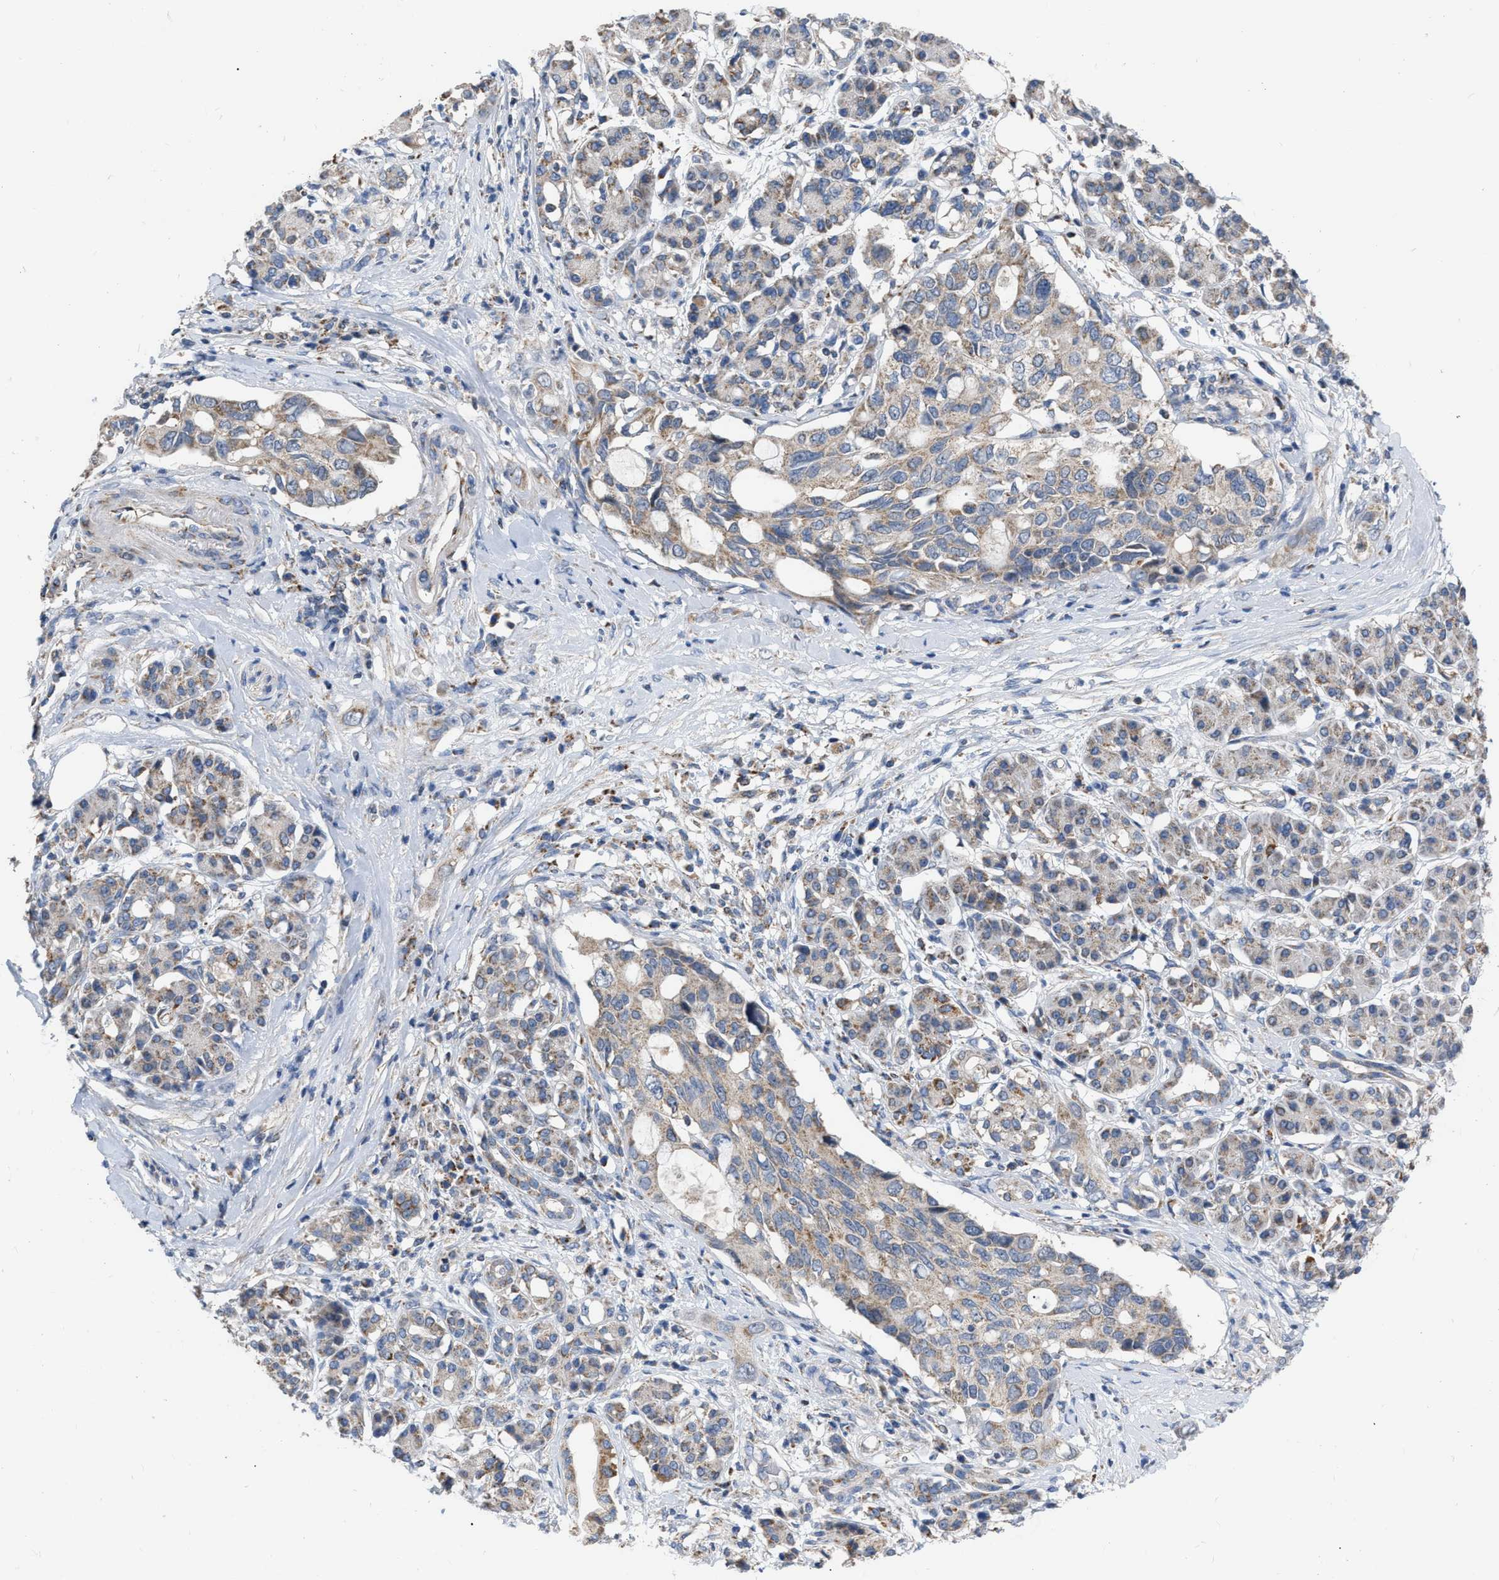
{"staining": {"intensity": "weak", "quantity": ">75%", "location": "cytoplasmic/membranous"}, "tissue": "pancreatic cancer", "cell_type": "Tumor cells", "image_type": "cancer", "snomed": [{"axis": "morphology", "description": "Adenocarcinoma, NOS"}, {"axis": "topography", "description": "Pancreas"}], "caption": "The micrograph displays staining of pancreatic cancer, revealing weak cytoplasmic/membranous protein positivity (brown color) within tumor cells. Using DAB (brown) and hematoxylin (blue) stains, captured at high magnification using brightfield microscopy.", "gene": "DDX56", "patient": {"sex": "female", "age": 56}}